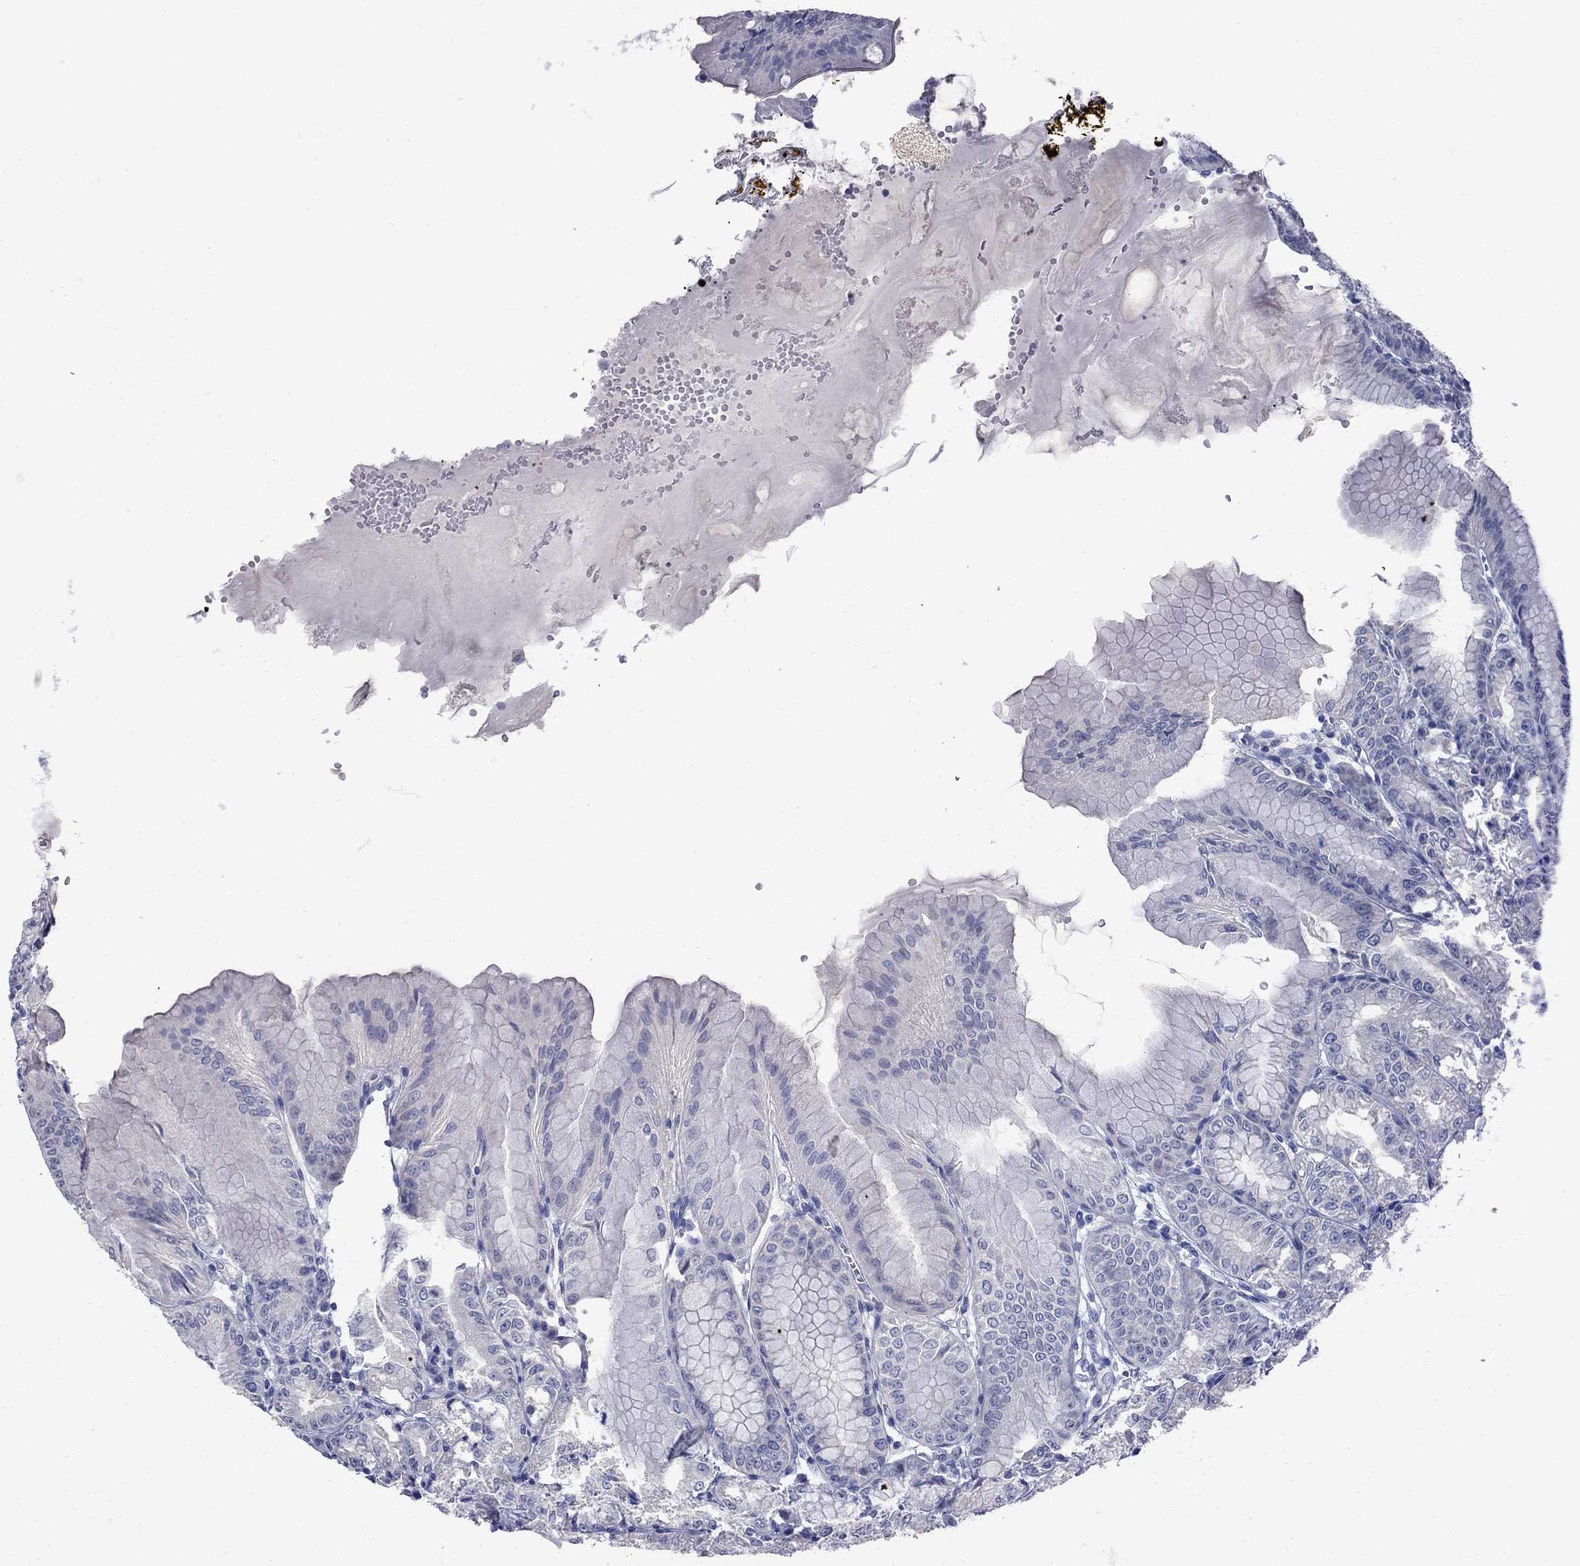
{"staining": {"intensity": "negative", "quantity": "none", "location": "none"}, "tissue": "stomach", "cell_type": "Glandular cells", "image_type": "normal", "snomed": [{"axis": "morphology", "description": "Normal tissue, NOS"}, {"axis": "topography", "description": "Stomach"}], "caption": "A micrograph of human stomach is negative for staining in glandular cells.", "gene": "TP53TG5", "patient": {"sex": "male", "age": 71}}